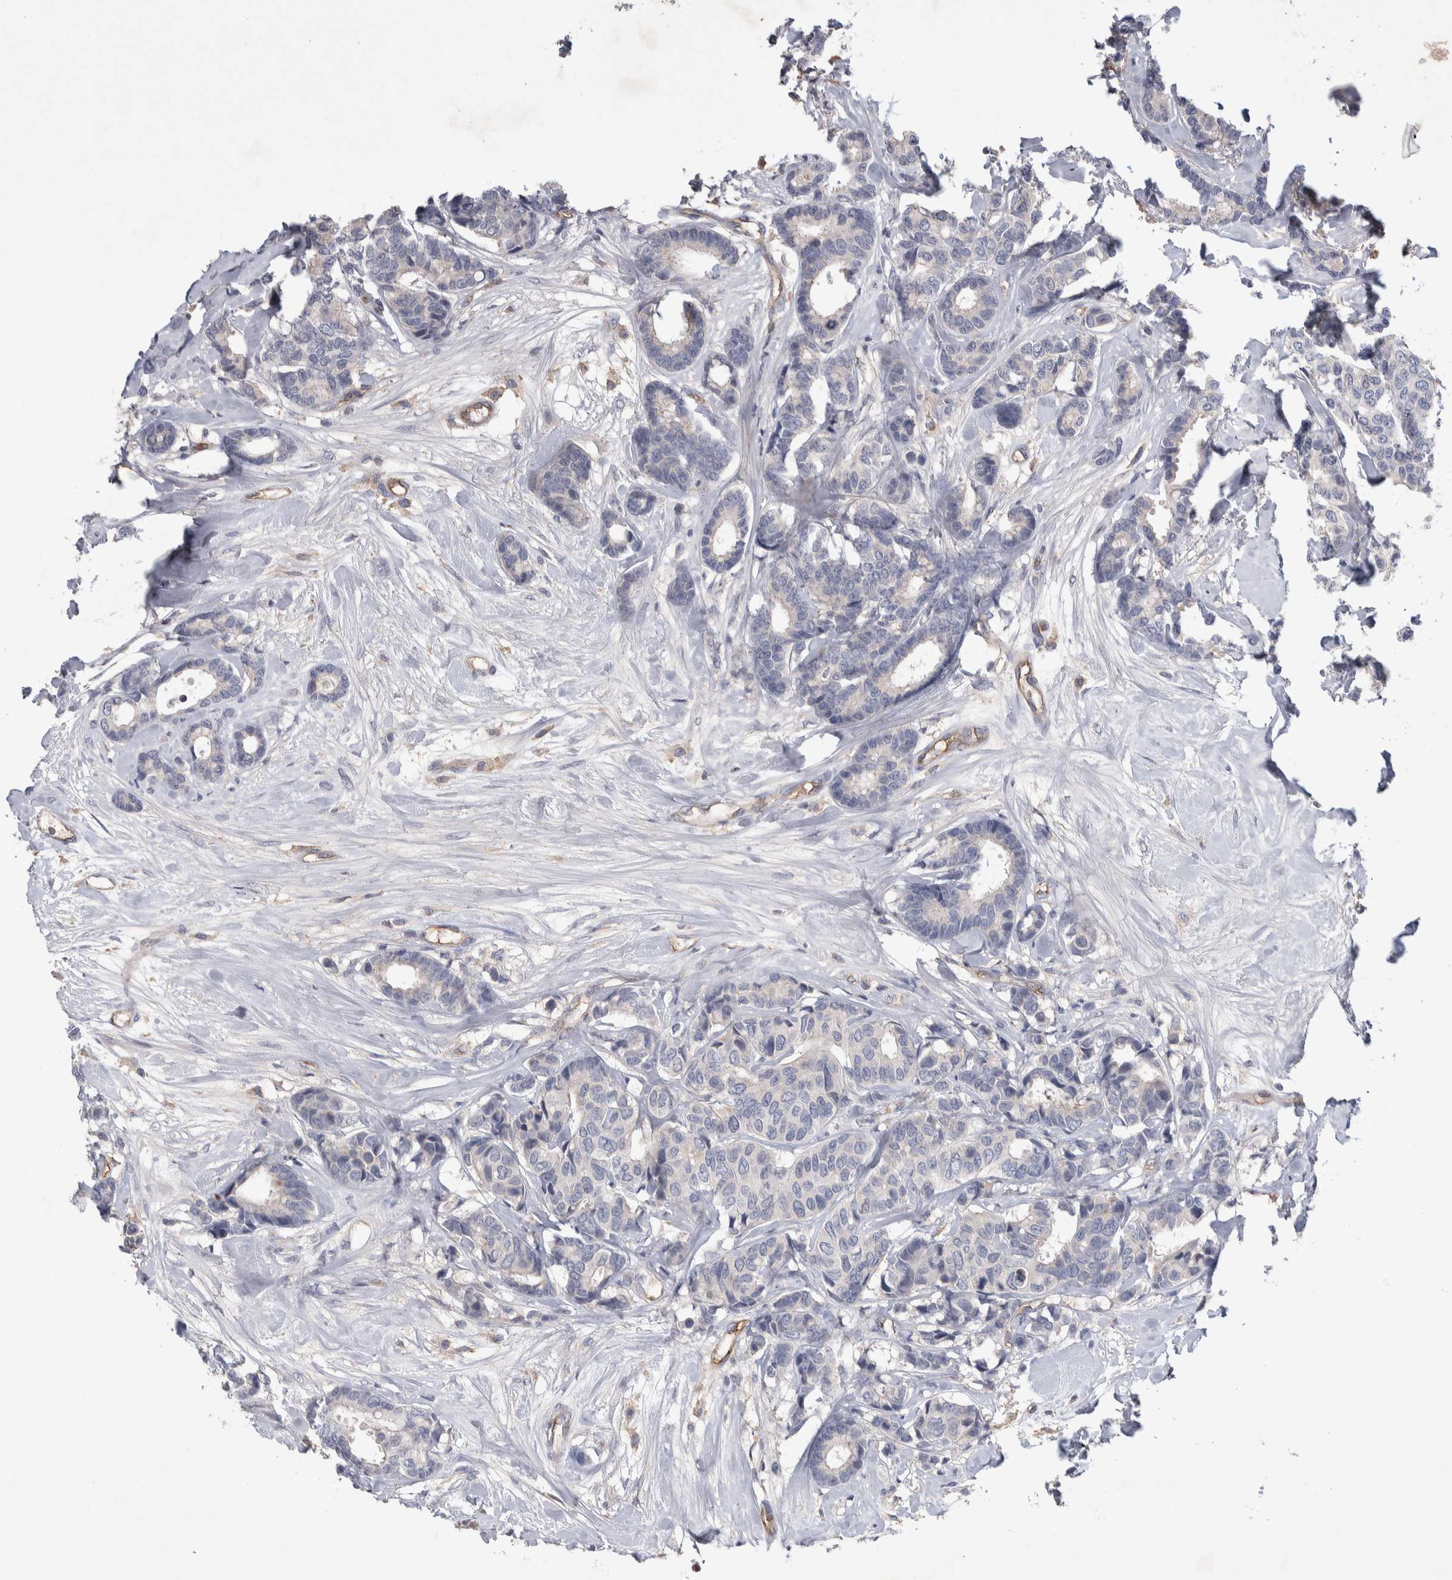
{"staining": {"intensity": "negative", "quantity": "none", "location": "none"}, "tissue": "breast cancer", "cell_type": "Tumor cells", "image_type": "cancer", "snomed": [{"axis": "morphology", "description": "Duct carcinoma"}, {"axis": "topography", "description": "Breast"}], "caption": "IHC photomicrograph of infiltrating ductal carcinoma (breast) stained for a protein (brown), which exhibits no staining in tumor cells.", "gene": "CEP131", "patient": {"sex": "female", "age": 87}}